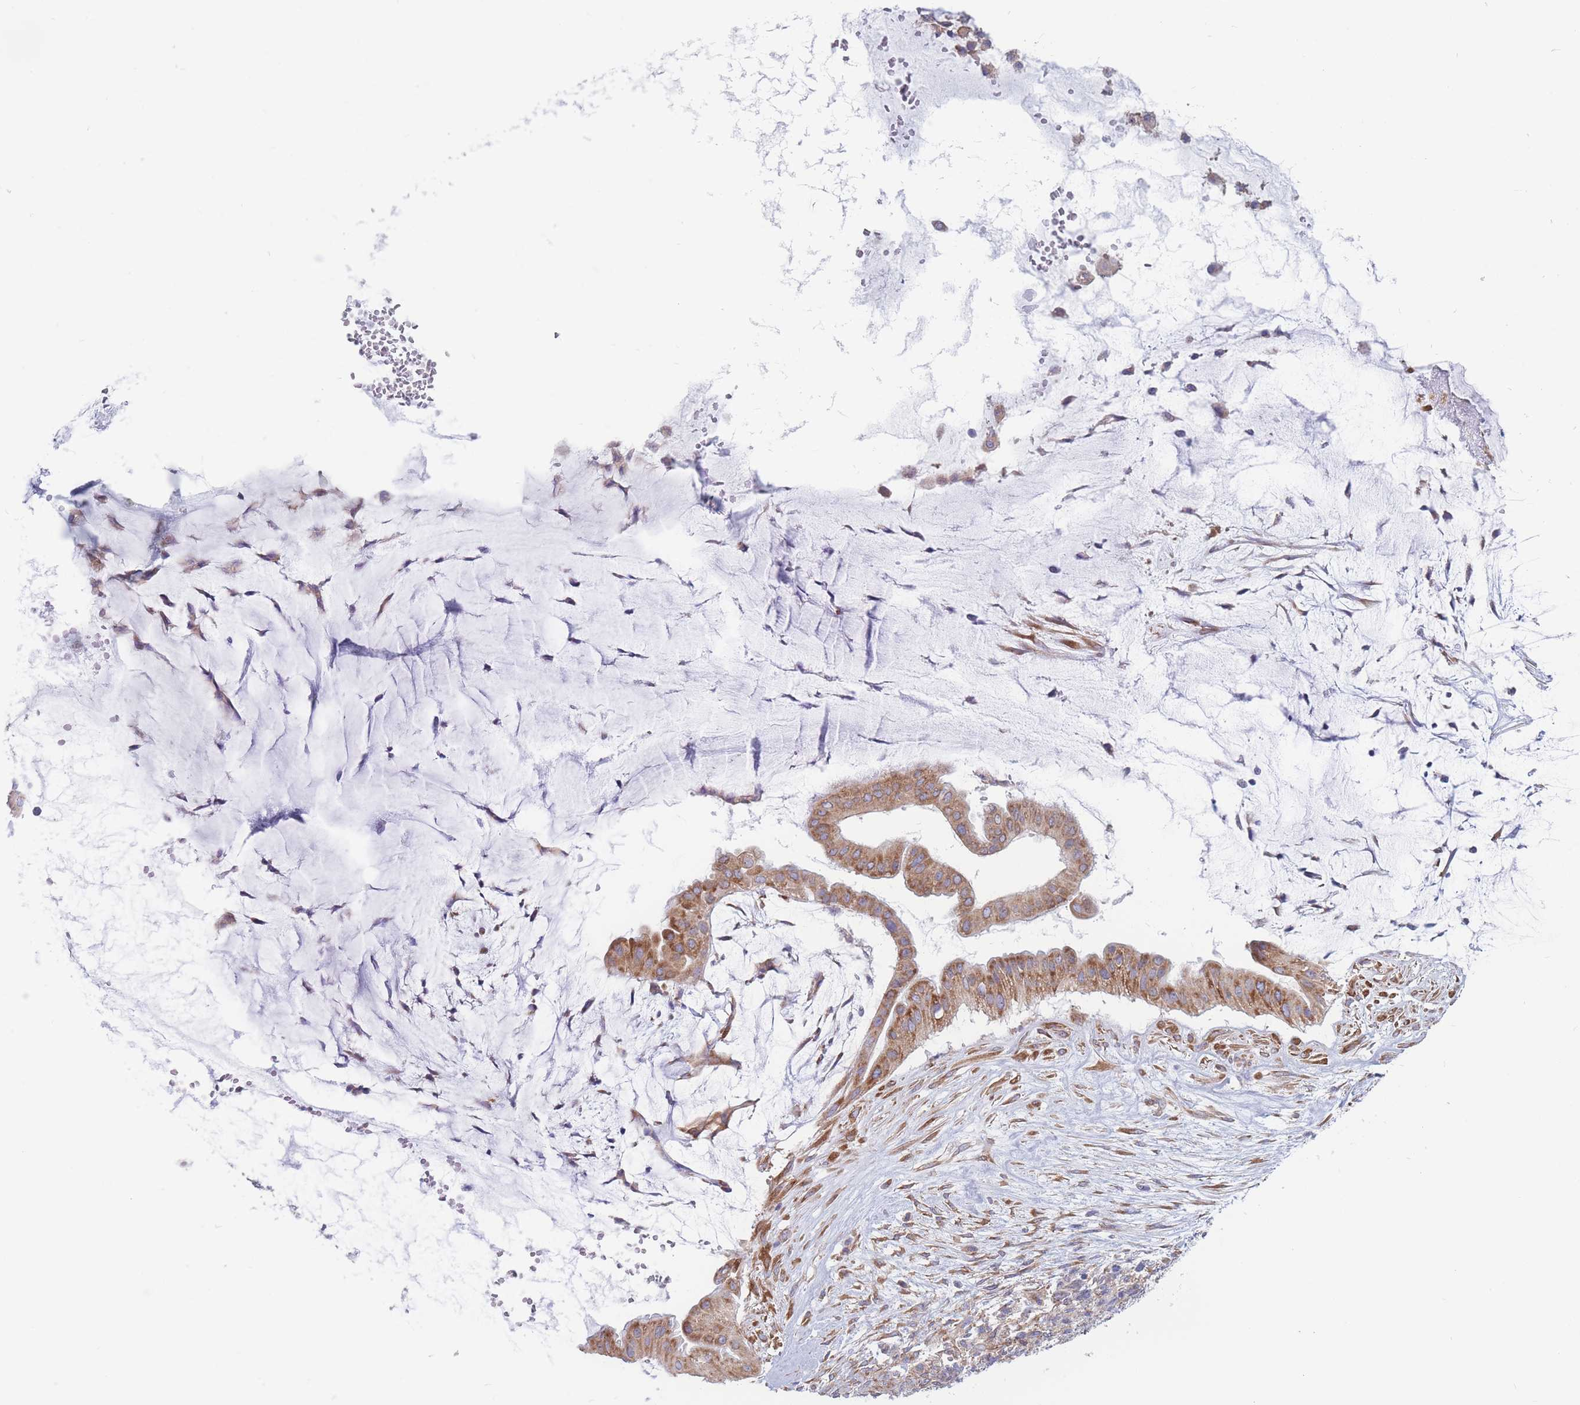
{"staining": {"intensity": "moderate", "quantity": ">75%", "location": "cytoplasmic/membranous"}, "tissue": "ovarian cancer", "cell_type": "Tumor cells", "image_type": "cancer", "snomed": [{"axis": "morphology", "description": "Cystadenocarcinoma, mucinous, NOS"}, {"axis": "topography", "description": "Ovary"}], "caption": "About >75% of tumor cells in ovarian cancer demonstrate moderate cytoplasmic/membranous protein staining as visualized by brown immunohistochemical staining.", "gene": "RPL8", "patient": {"sex": "female", "age": 73}}